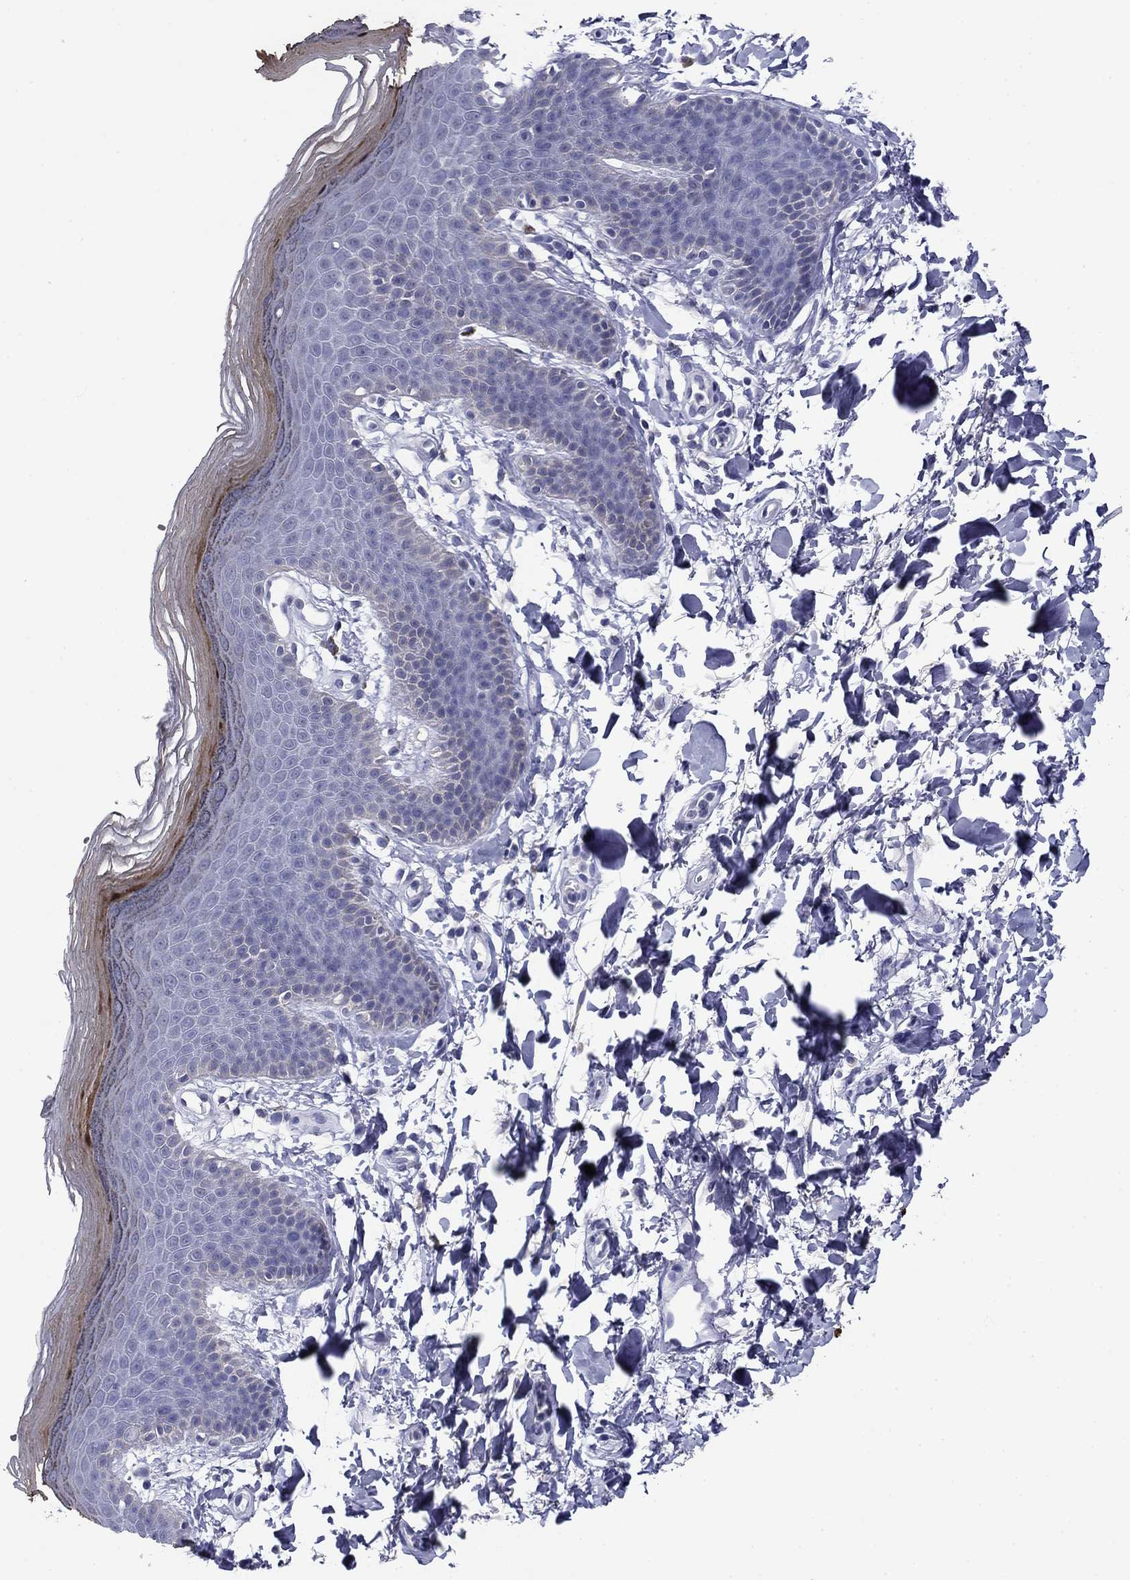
{"staining": {"intensity": "strong", "quantity": "<25%", "location": "cytoplasmic/membranous"}, "tissue": "skin", "cell_type": "Epidermal cells", "image_type": "normal", "snomed": [{"axis": "morphology", "description": "Normal tissue, NOS"}, {"axis": "topography", "description": "Anal"}], "caption": "The micrograph shows immunohistochemical staining of benign skin. There is strong cytoplasmic/membranous staining is seen in about <25% of epidermal cells. (IHC, brightfield microscopy, high magnification).", "gene": "HAO1", "patient": {"sex": "male", "age": 53}}